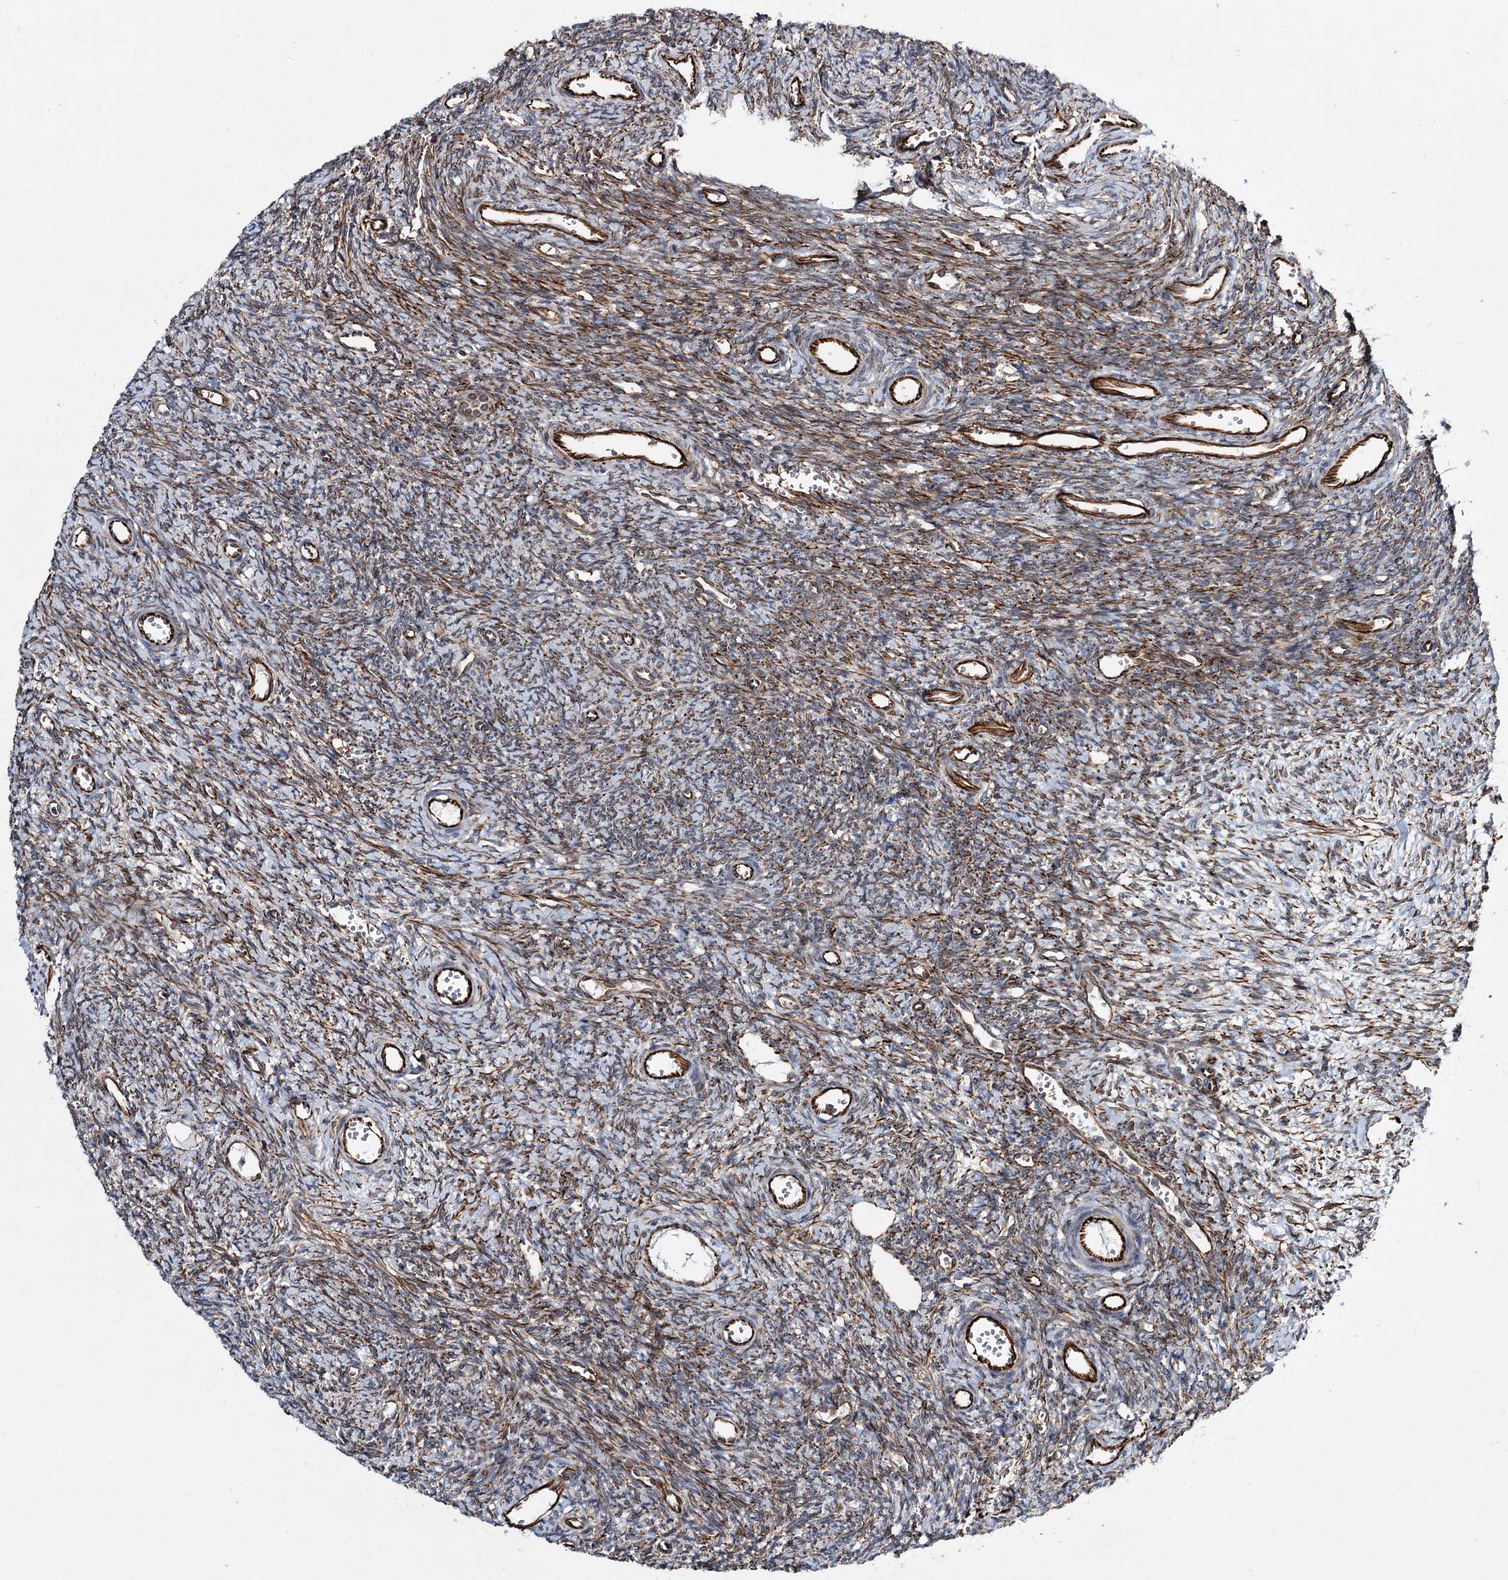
{"staining": {"intensity": "moderate", "quantity": "25%-75%", "location": "cytoplasmic/membranous"}, "tissue": "ovary", "cell_type": "Ovarian stroma cells", "image_type": "normal", "snomed": [{"axis": "morphology", "description": "Normal tissue, NOS"}, {"axis": "topography", "description": "Ovary"}], "caption": "High-magnification brightfield microscopy of unremarkable ovary stained with DAB (3,3'-diaminobenzidine) (brown) and counterstained with hematoxylin (blue). ovarian stroma cells exhibit moderate cytoplasmic/membranous staining is appreciated in approximately25%-75% of cells.", "gene": "DPEP2", "patient": {"sex": "female", "age": 39}}